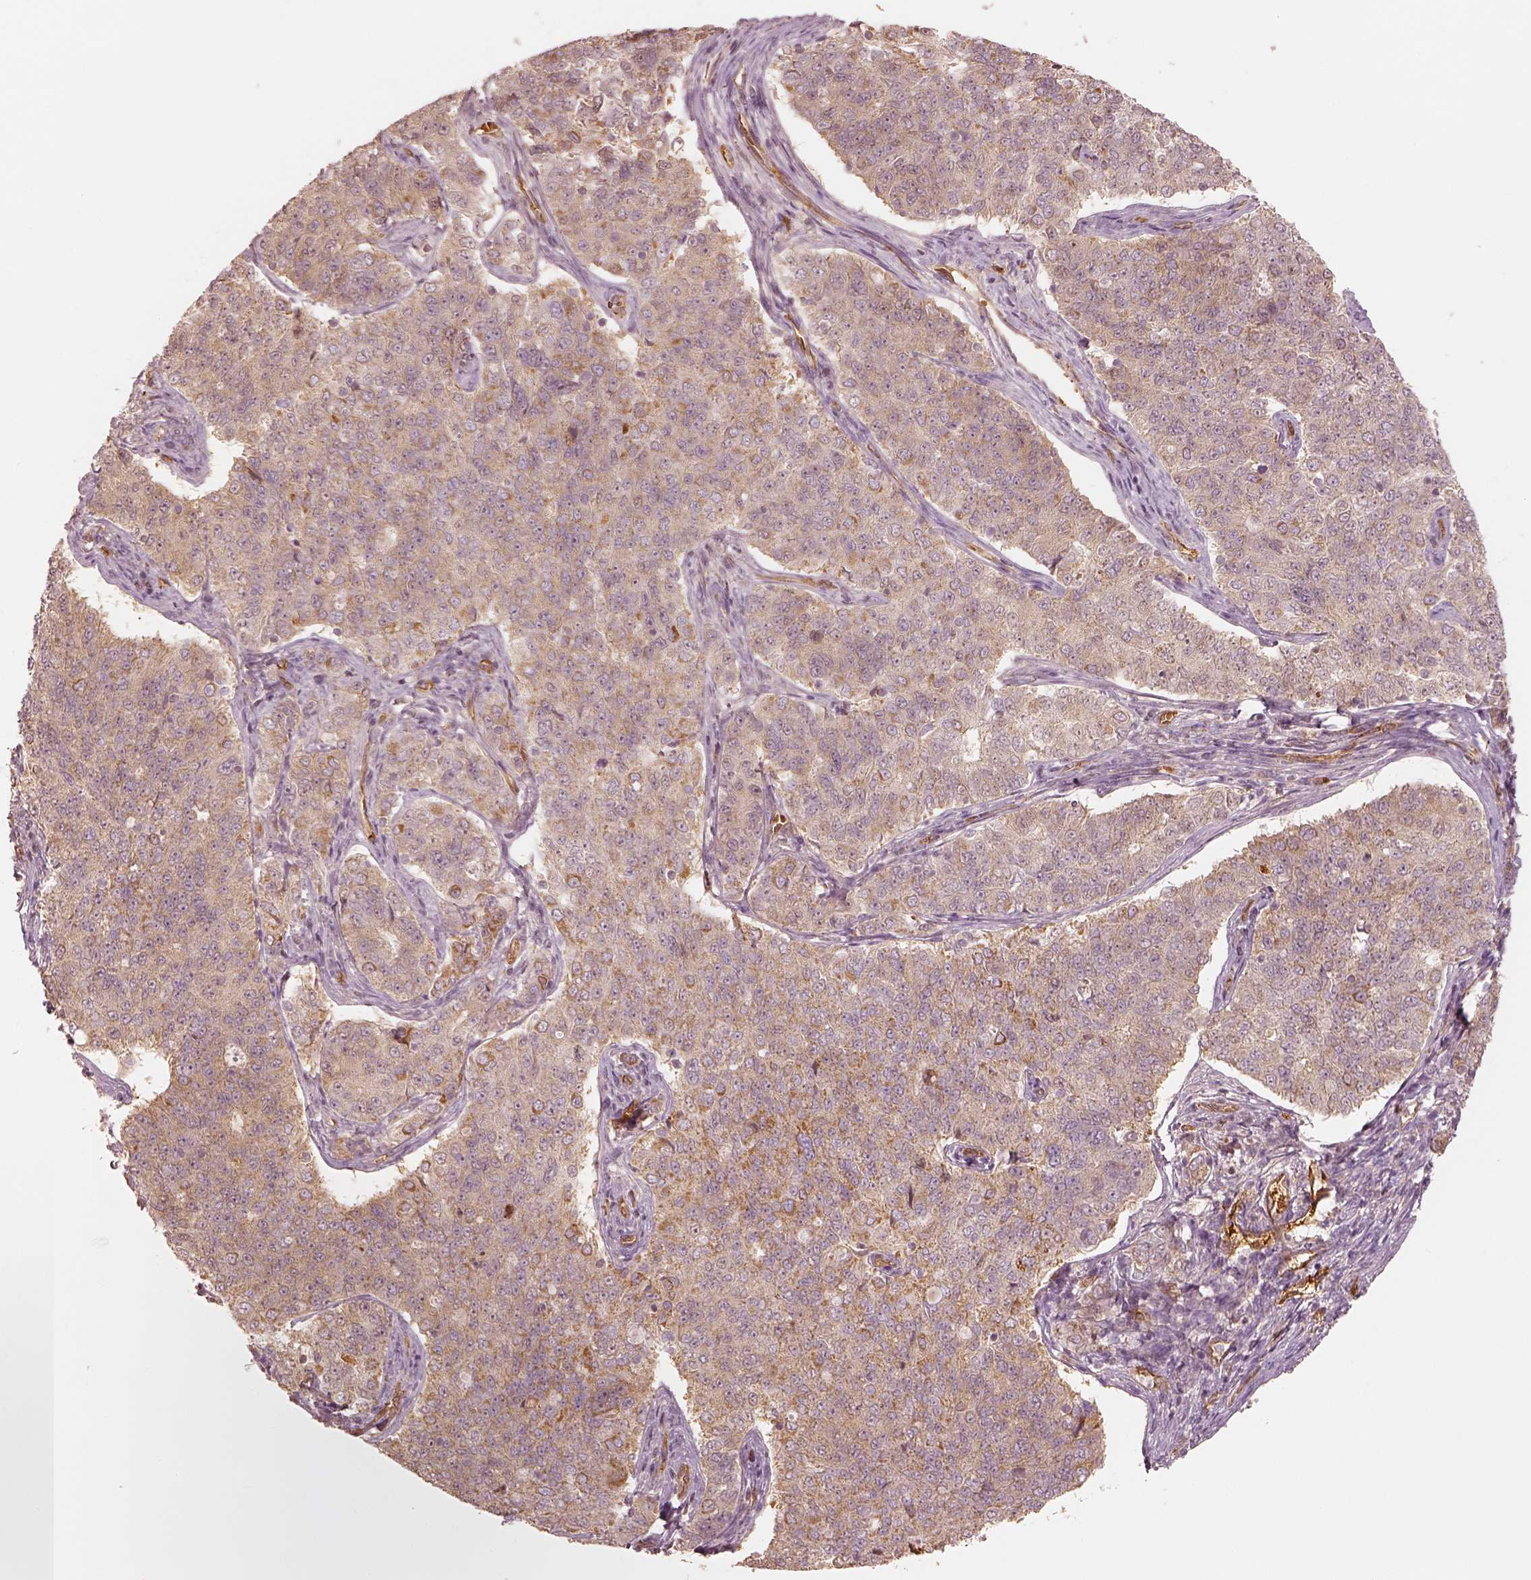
{"staining": {"intensity": "moderate", "quantity": "<25%", "location": "cytoplasmic/membranous"}, "tissue": "endometrial cancer", "cell_type": "Tumor cells", "image_type": "cancer", "snomed": [{"axis": "morphology", "description": "Adenocarcinoma, NOS"}, {"axis": "topography", "description": "Endometrium"}], "caption": "Immunohistochemistry (IHC) micrograph of human adenocarcinoma (endometrial) stained for a protein (brown), which shows low levels of moderate cytoplasmic/membranous positivity in approximately <25% of tumor cells.", "gene": "FSCN1", "patient": {"sex": "female", "age": 43}}